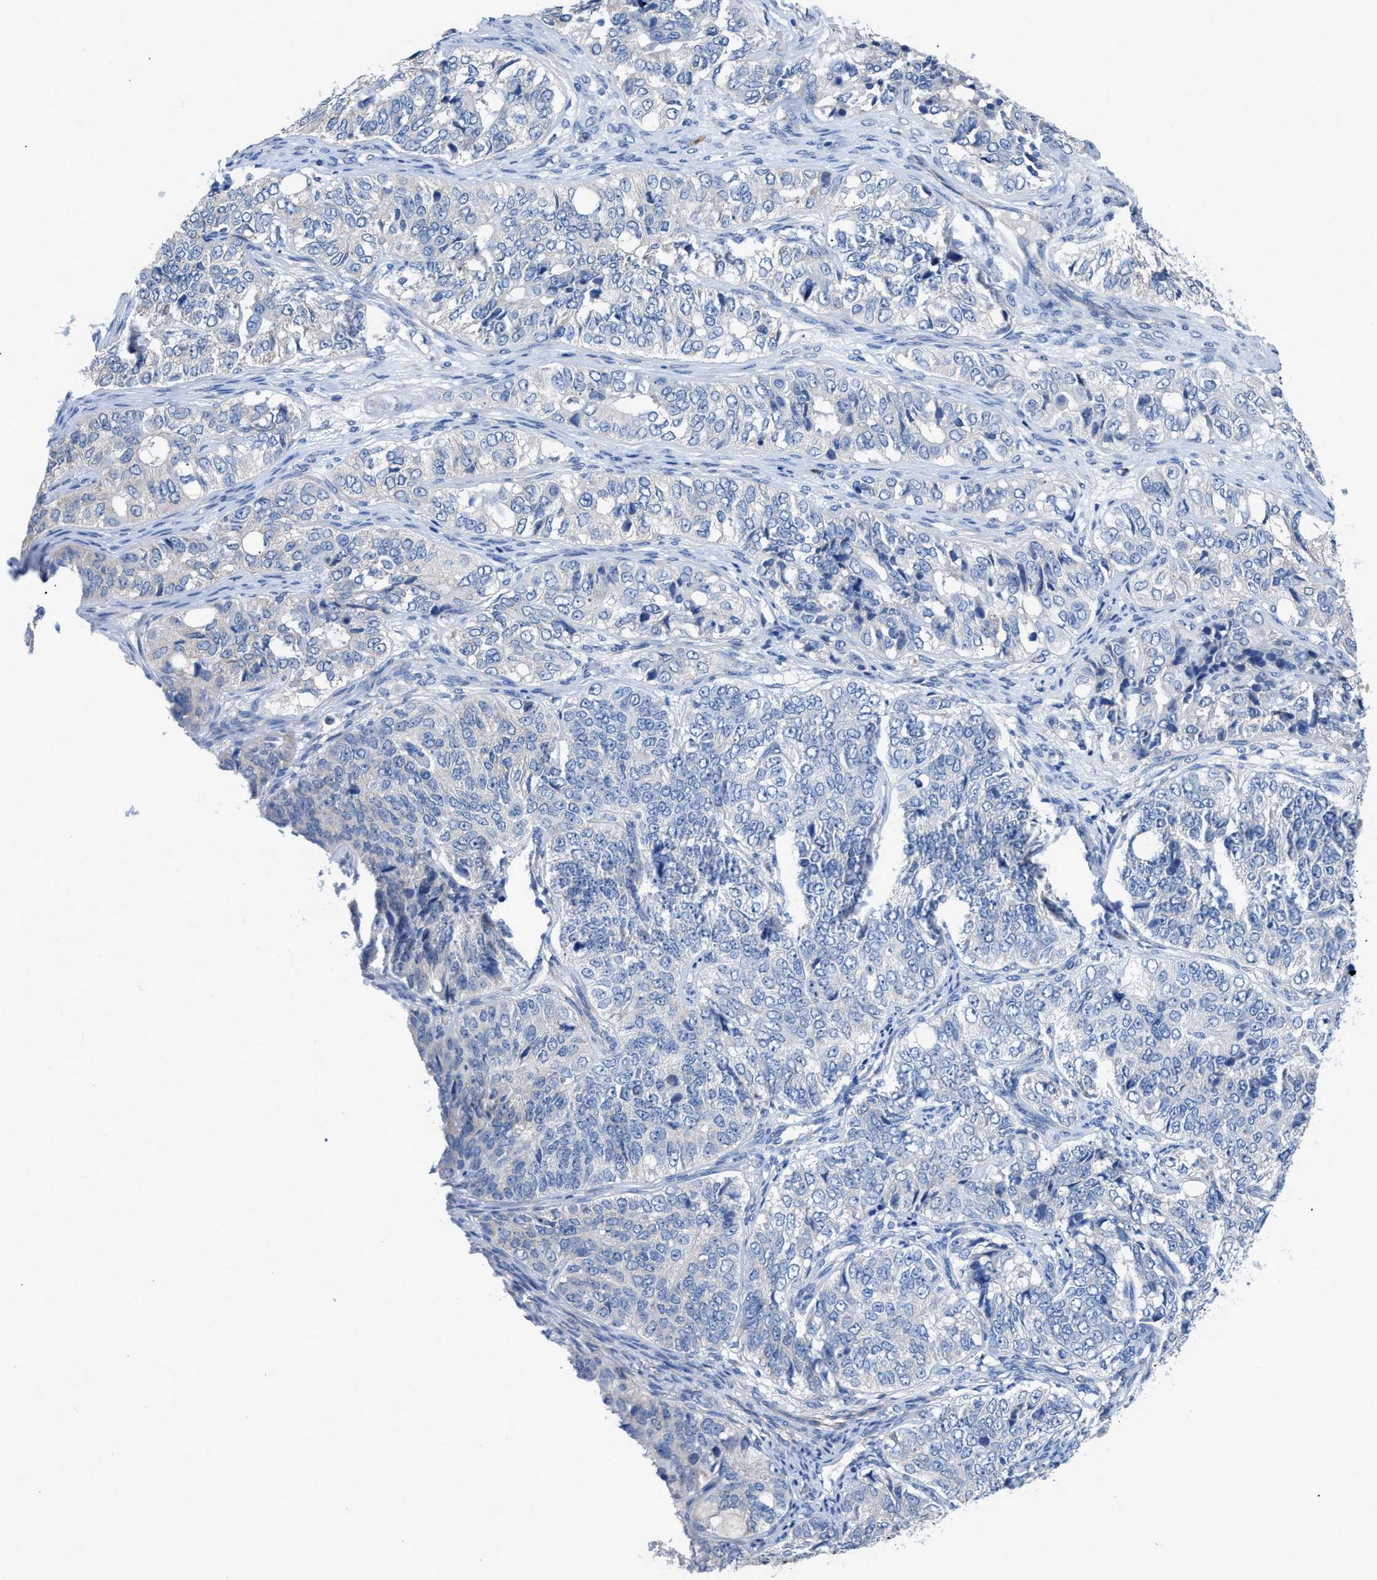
{"staining": {"intensity": "negative", "quantity": "none", "location": "none"}, "tissue": "ovarian cancer", "cell_type": "Tumor cells", "image_type": "cancer", "snomed": [{"axis": "morphology", "description": "Carcinoma, endometroid"}, {"axis": "topography", "description": "Ovary"}], "caption": "The immunohistochemistry (IHC) histopathology image has no significant expression in tumor cells of ovarian cancer (endometroid carcinoma) tissue.", "gene": "ITPR1", "patient": {"sex": "female", "age": 51}}